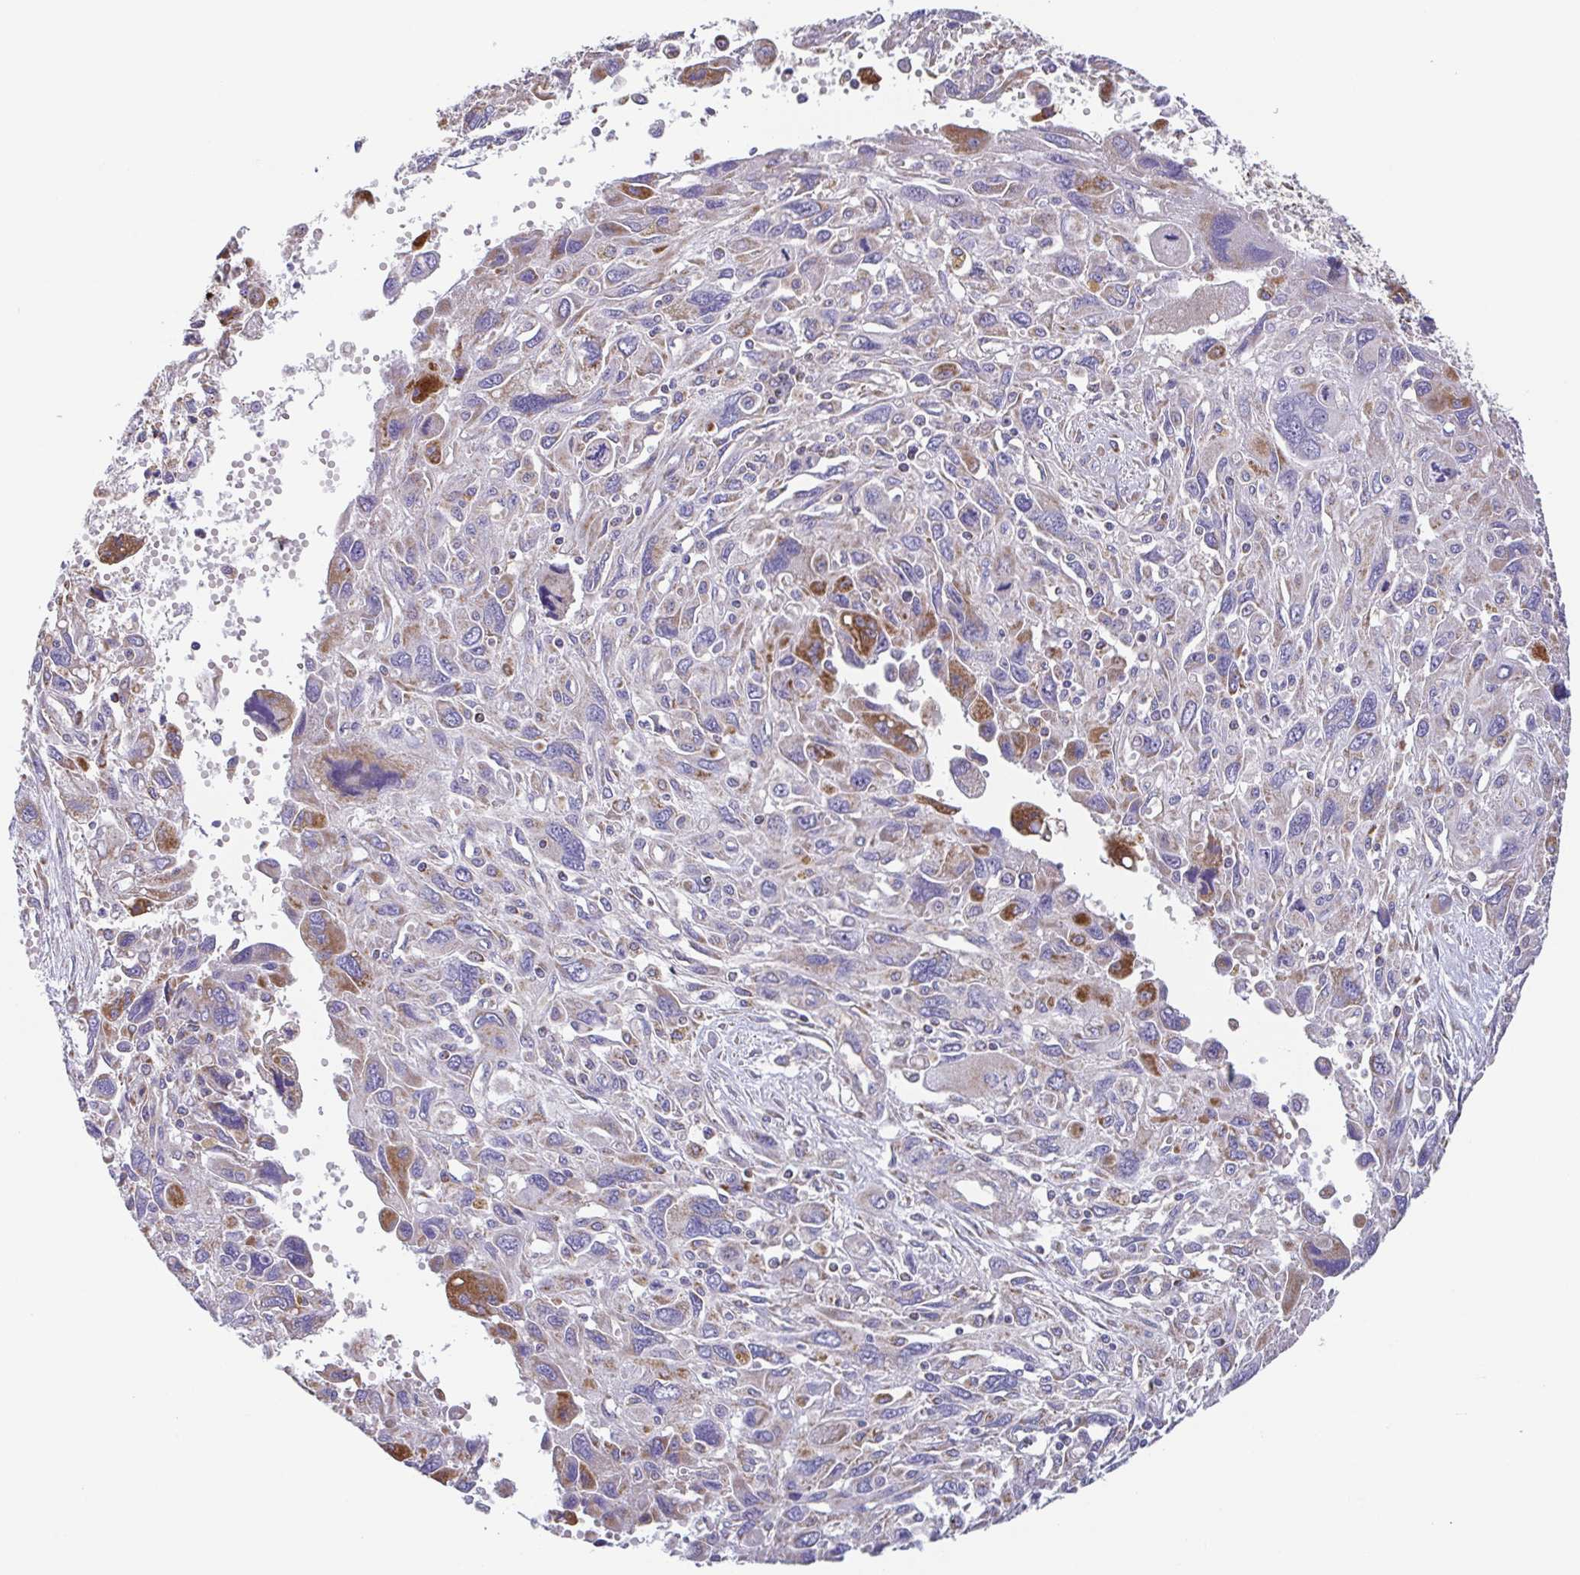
{"staining": {"intensity": "strong", "quantity": "<25%", "location": "cytoplasmic/membranous"}, "tissue": "pancreatic cancer", "cell_type": "Tumor cells", "image_type": "cancer", "snomed": [{"axis": "morphology", "description": "Adenocarcinoma, NOS"}, {"axis": "topography", "description": "Pancreas"}], "caption": "This histopathology image displays IHC staining of pancreatic cancer, with medium strong cytoplasmic/membranous positivity in approximately <25% of tumor cells.", "gene": "GINM1", "patient": {"sex": "female", "age": 47}}